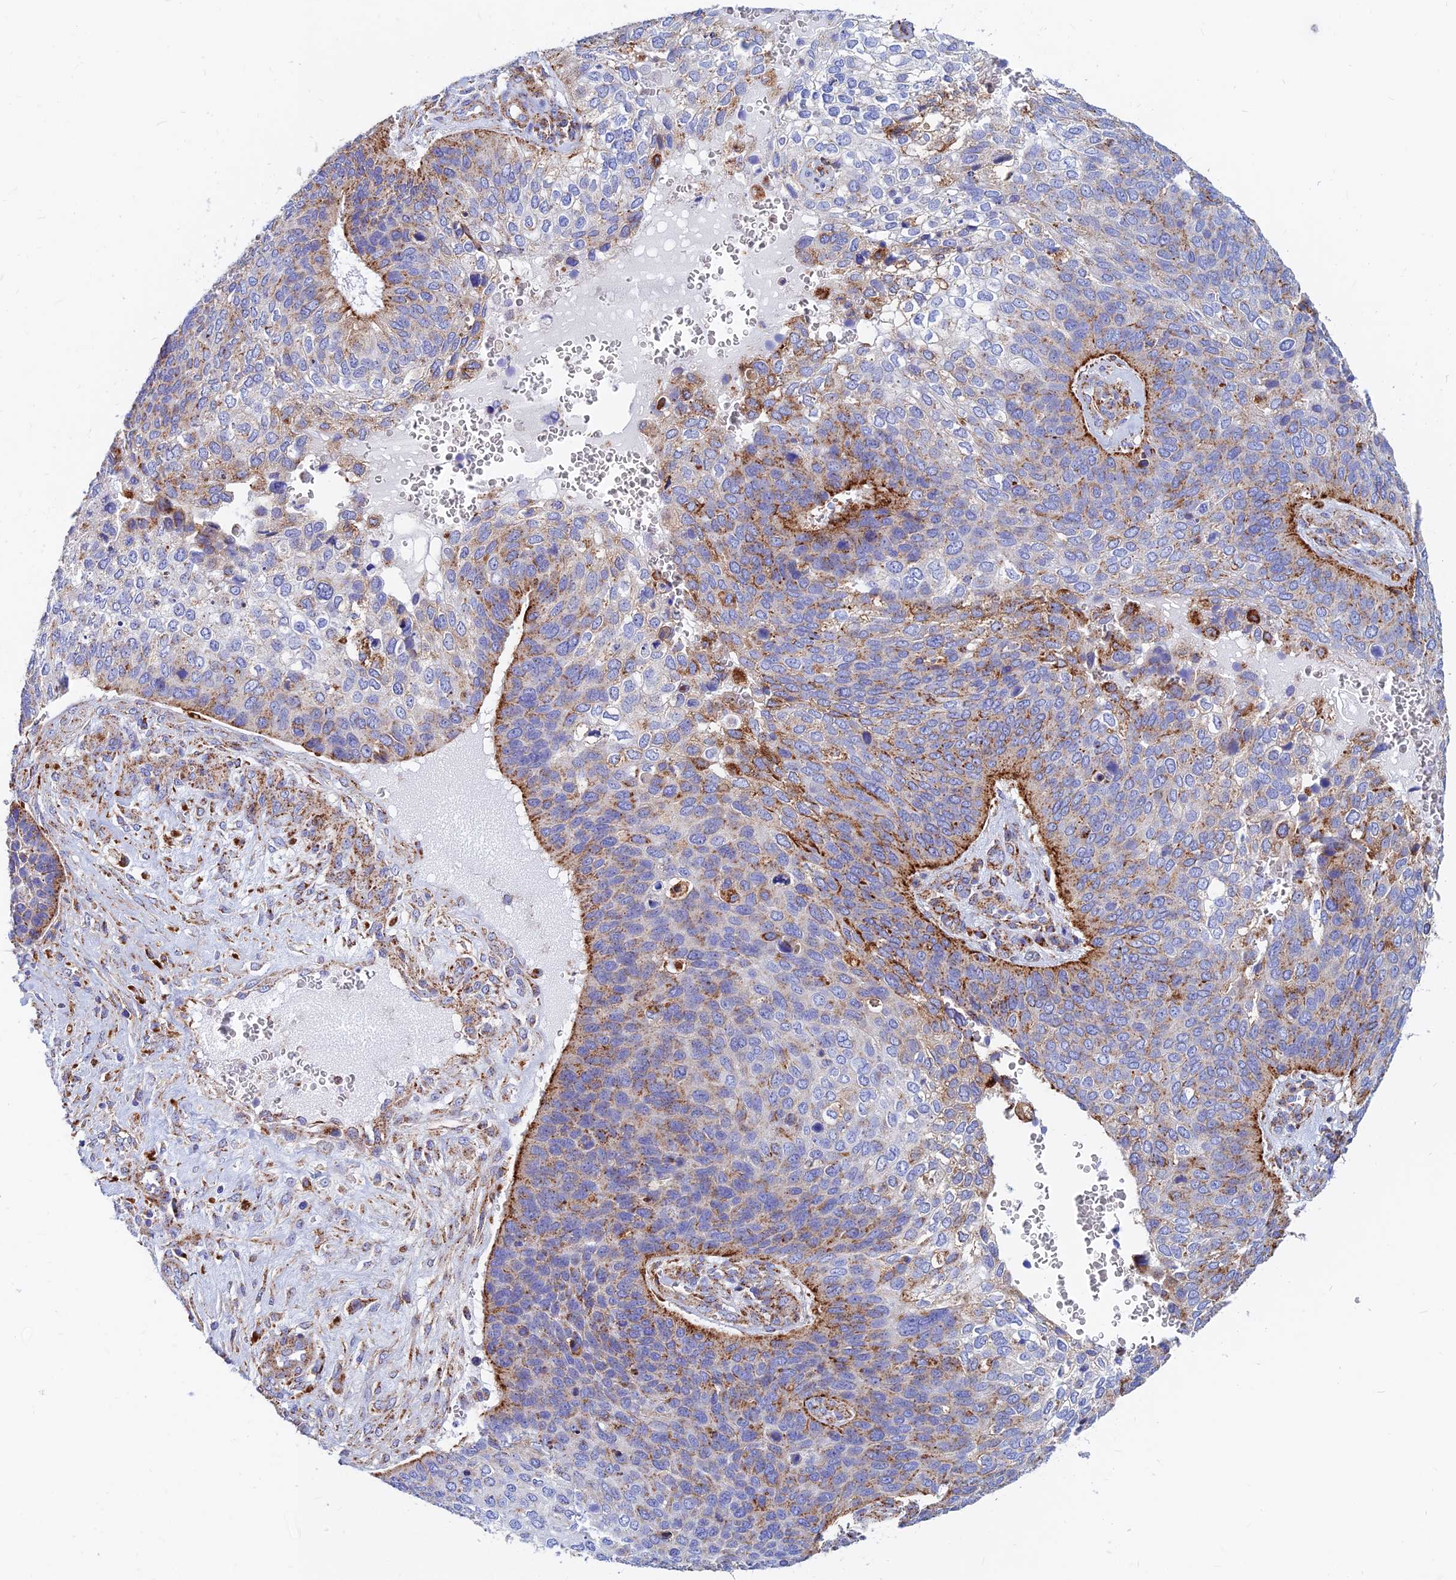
{"staining": {"intensity": "moderate", "quantity": "25%-75%", "location": "cytoplasmic/membranous"}, "tissue": "skin cancer", "cell_type": "Tumor cells", "image_type": "cancer", "snomed": [{"axis": "morphology", "description": "Basal cell carcinoma"}, {"axis": "topography", "description": "Skin"}], "caption": "Immunohistochemistry (IHC) of human skin cancer shows medium levels of moderate cytoplasmic/membranous staining in about 25%-75% of tumor cells.", "gene": "SPNS1", "patient": {"sex": "female", "age": 74}}